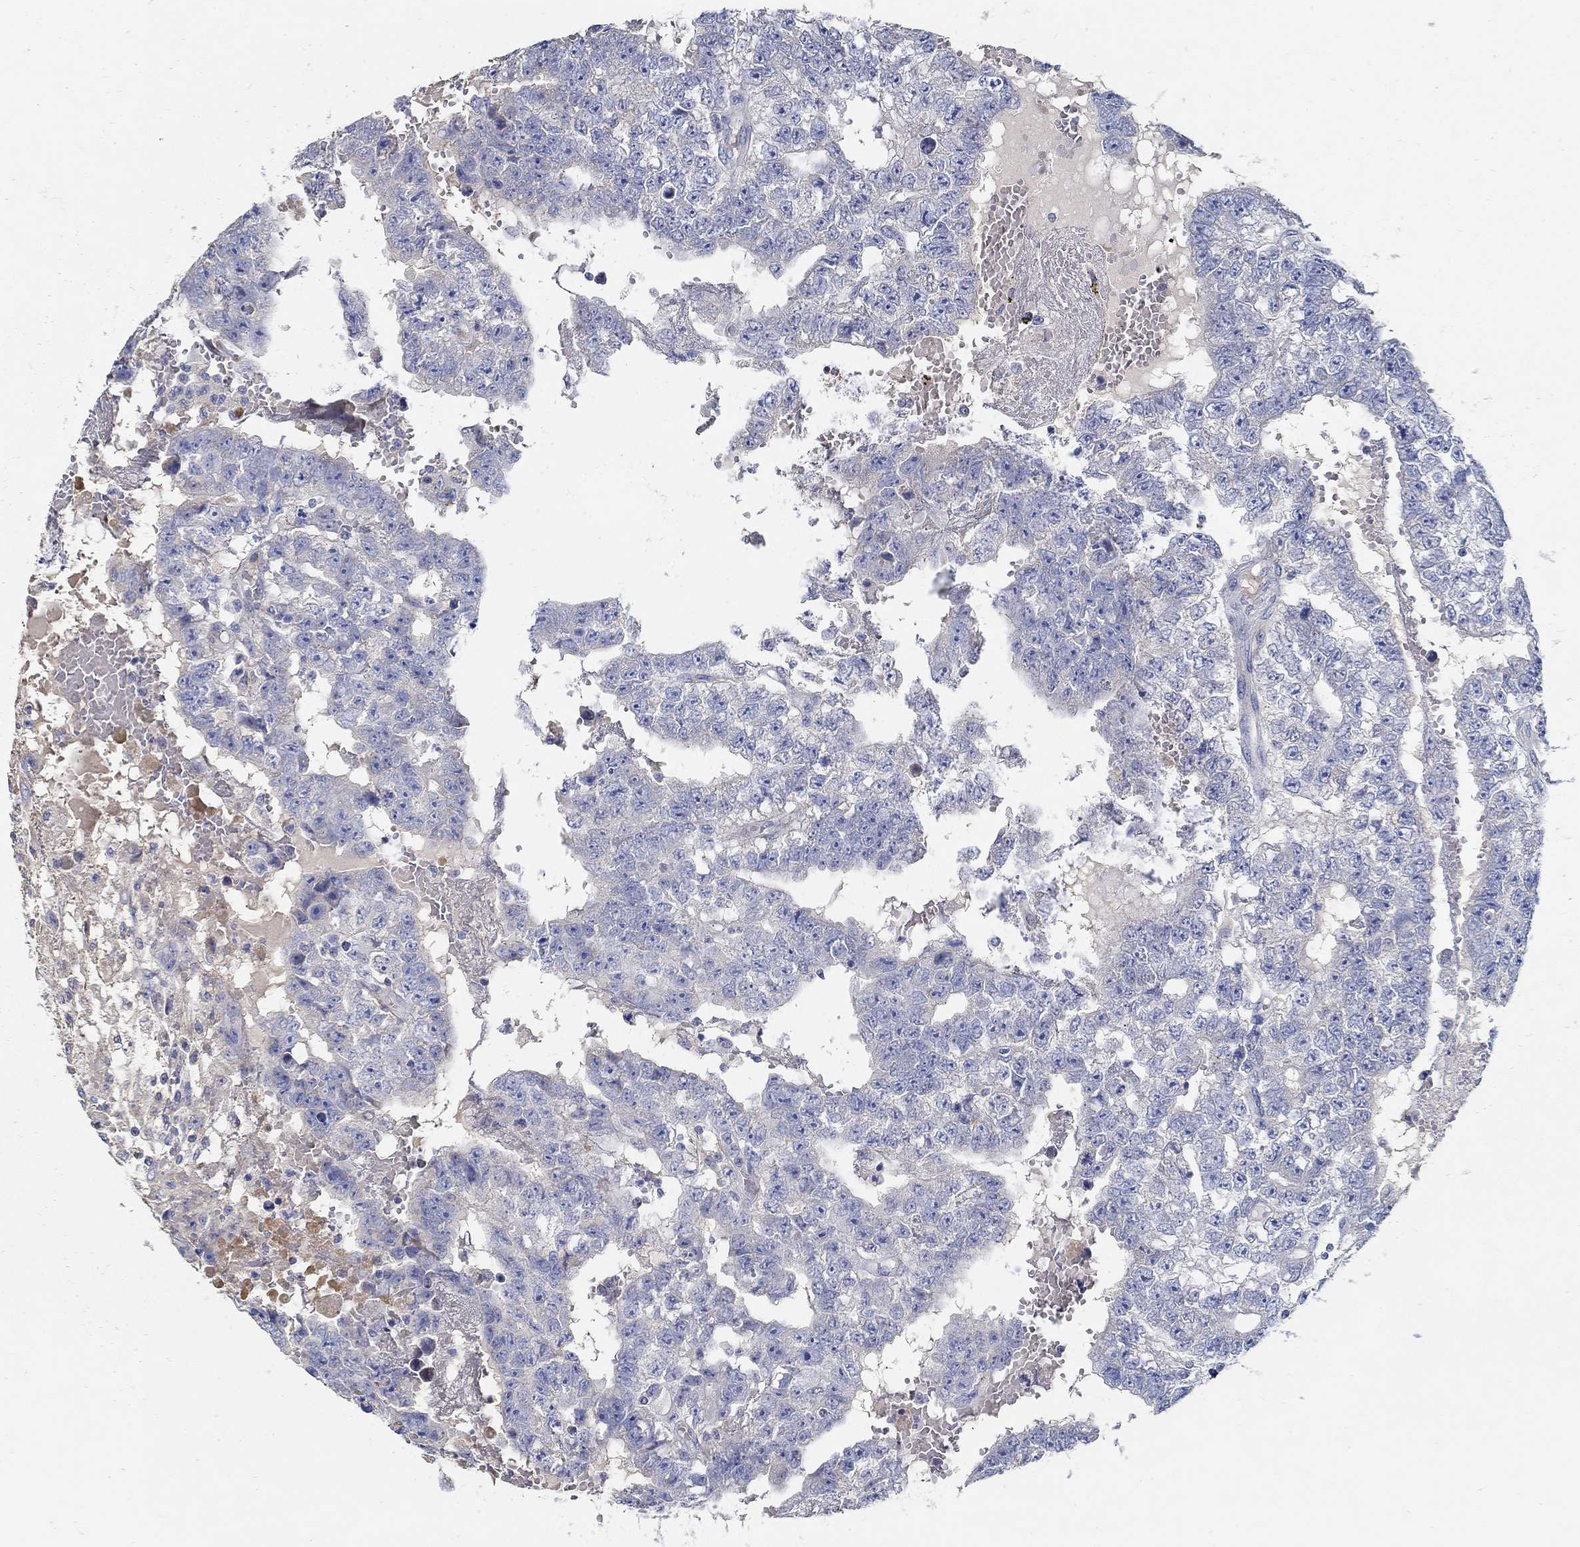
{"staining": {"intensity": "negative", "quantity": "none", "location": "none"}, "tissue": "testis cancer", "cell_type": "Tumor cells", "image_type": "cancer", "snomed": [{"axis": "morphology", "description": "Carcinoma, Embryonal, NOS"}, {"axis": "topography", "description": "Testis"}], "caption": "Tumor cells show no significant protein expression in embryonal carcinoma (testis).", "gene": "TGFBI", "patient": {"sex": "male", "age": 25}}